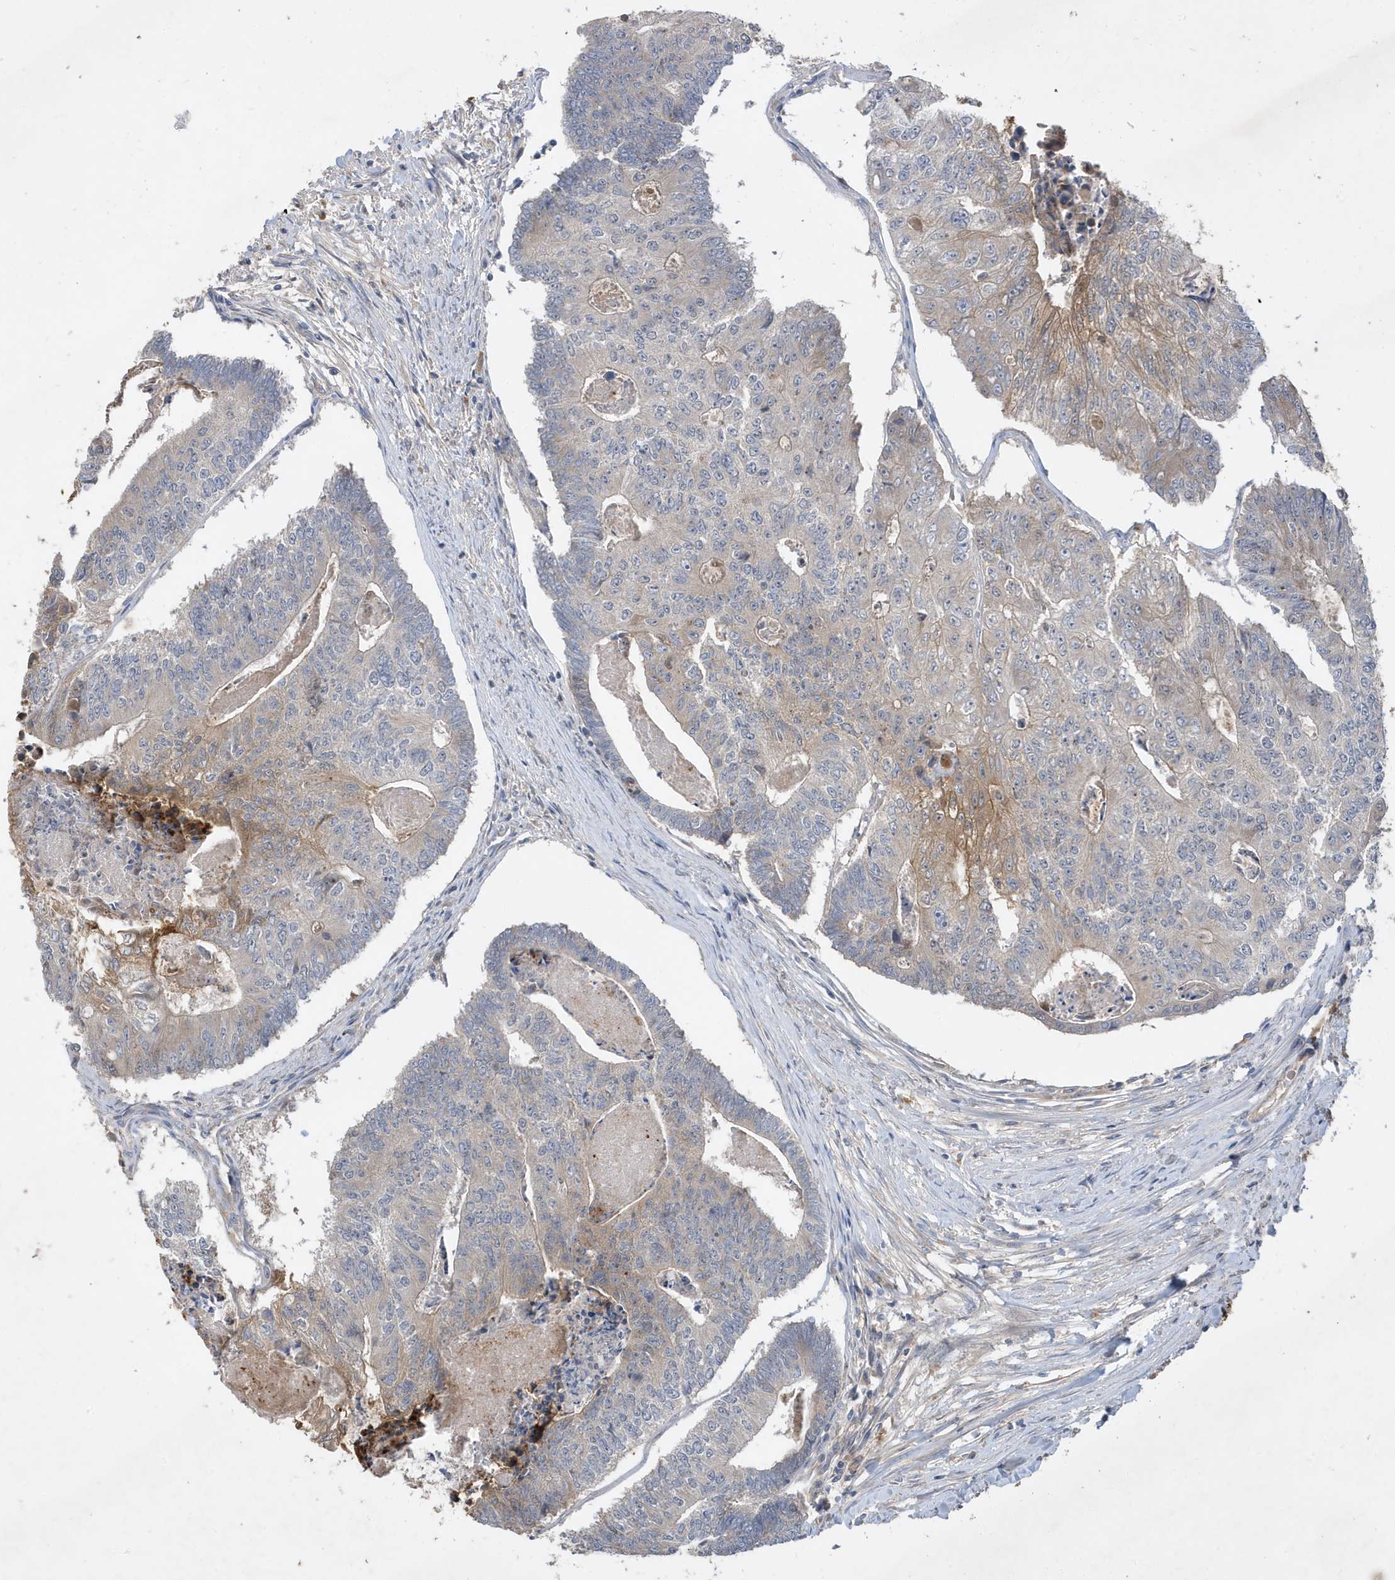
{"staining": {"intensity": "weak", "quantity": "<25%", "location": "cytoplasmic/membranous"}, "tissue": "colorectal cancer", "cell_type": "Tumor cells", "image_type": "cancer", "snomed": [{"axis": "morphology", "description": "Adenocarcinoma, NOS"}, {"axis": "topography", "description": "Colon"}], "caption": "Tumor cells show no significant protein positivity in colorectal cancer.", "gene": "LAPTM4A", "patient": {"sex": "female", "age": 67}}